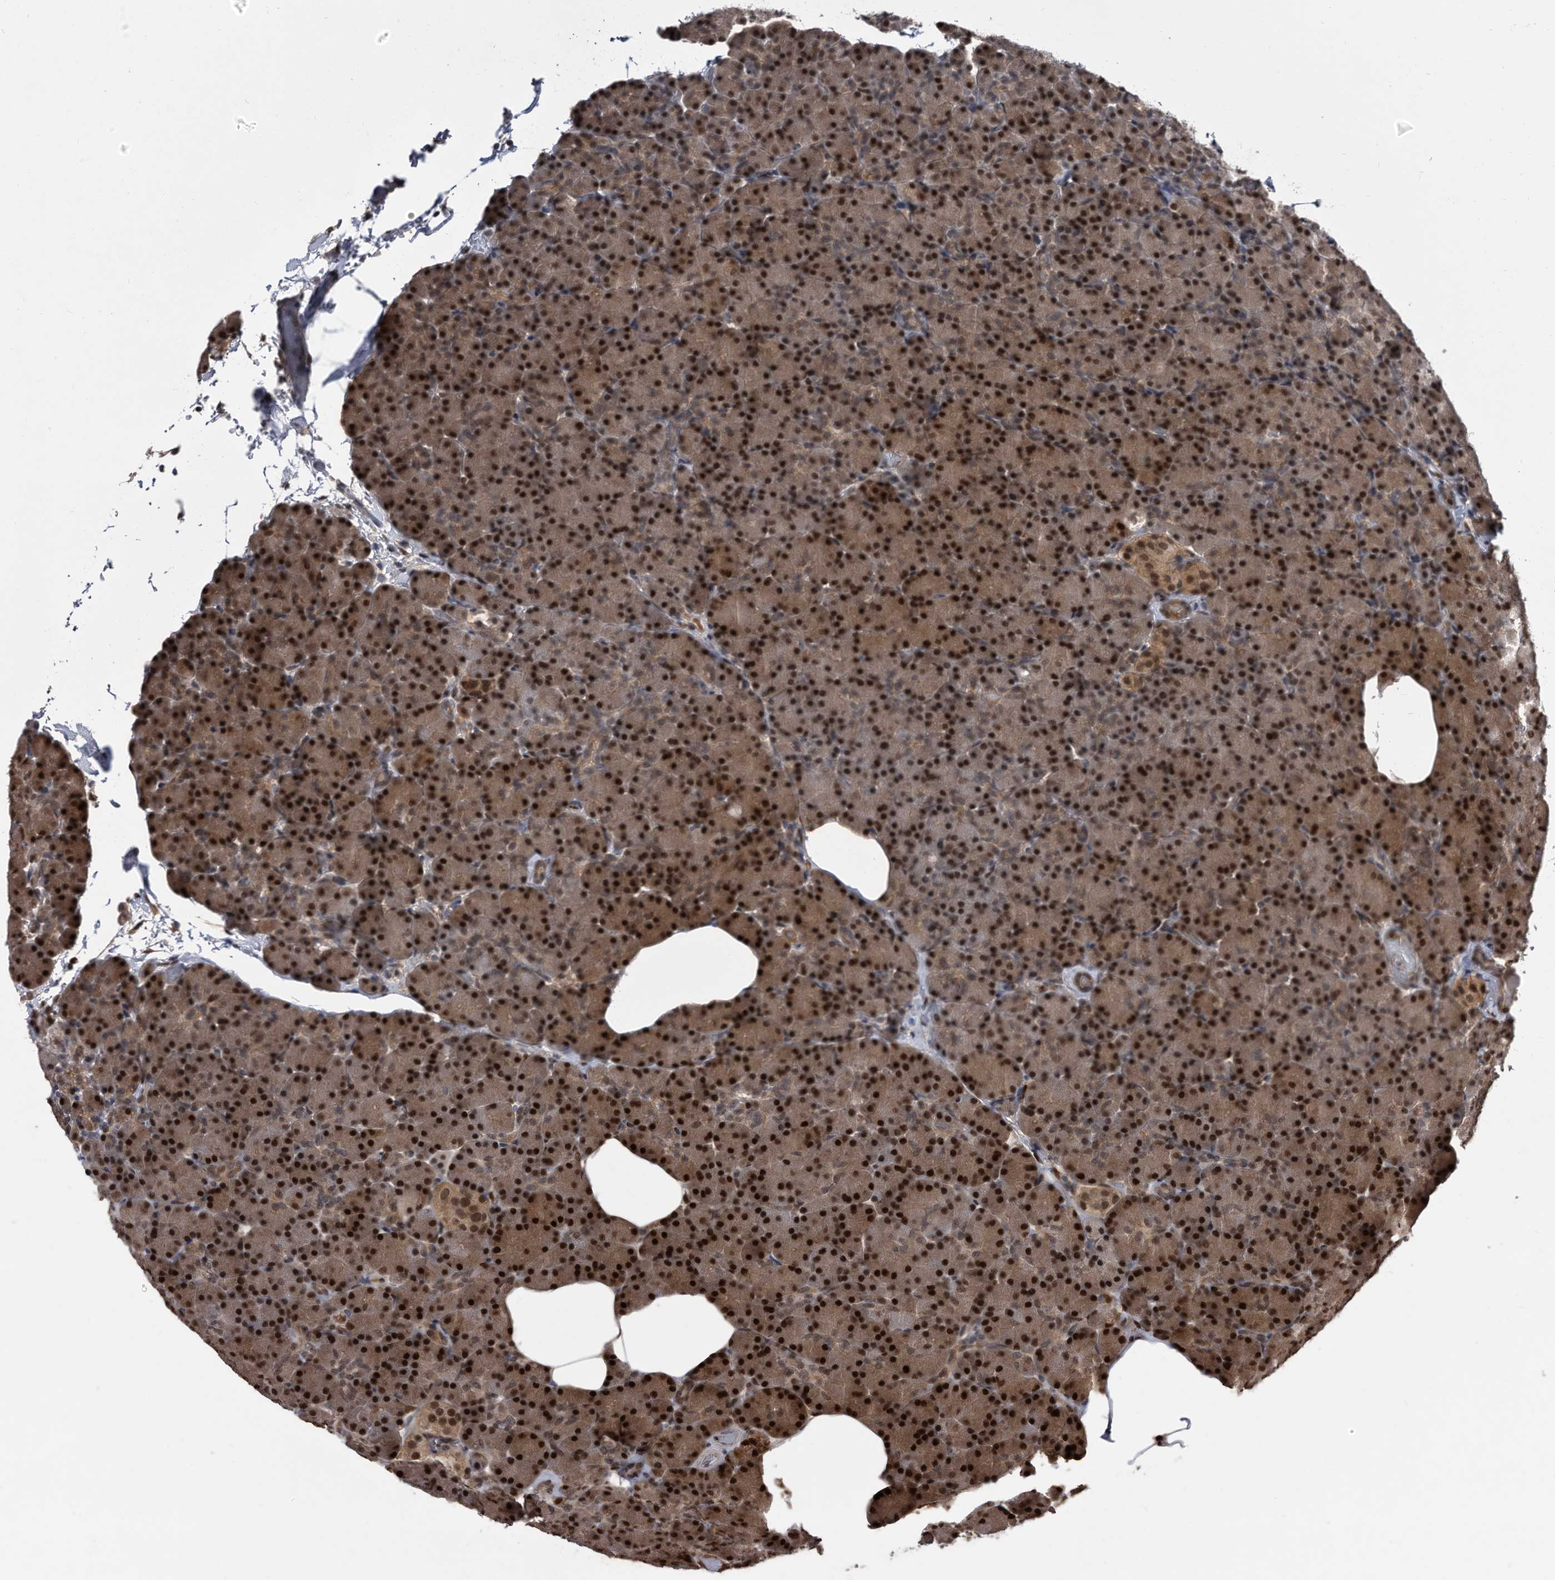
{"staining": {"intensity": "strong", "quantity": ">75%", "location": "cytoplasmic/membranous,nuclear"}, "tissue": "pancreas", "cell_type": "Exocrine glandular cells", "image_type": "normal", "snomed": [{"axis": "morphology", "description": "Normal tissue, NOS"}, {"axis": "topography", "description": "Pancreas"}], "caption": "Protein expression by IHC exhibits strong cytoplasmic/membranous,nuclear expression in approximately >75% of exocrine glandular cells in benign pancreas.", "gene": "RAD23B", "patient": {"sex": "female", "age": 43}}